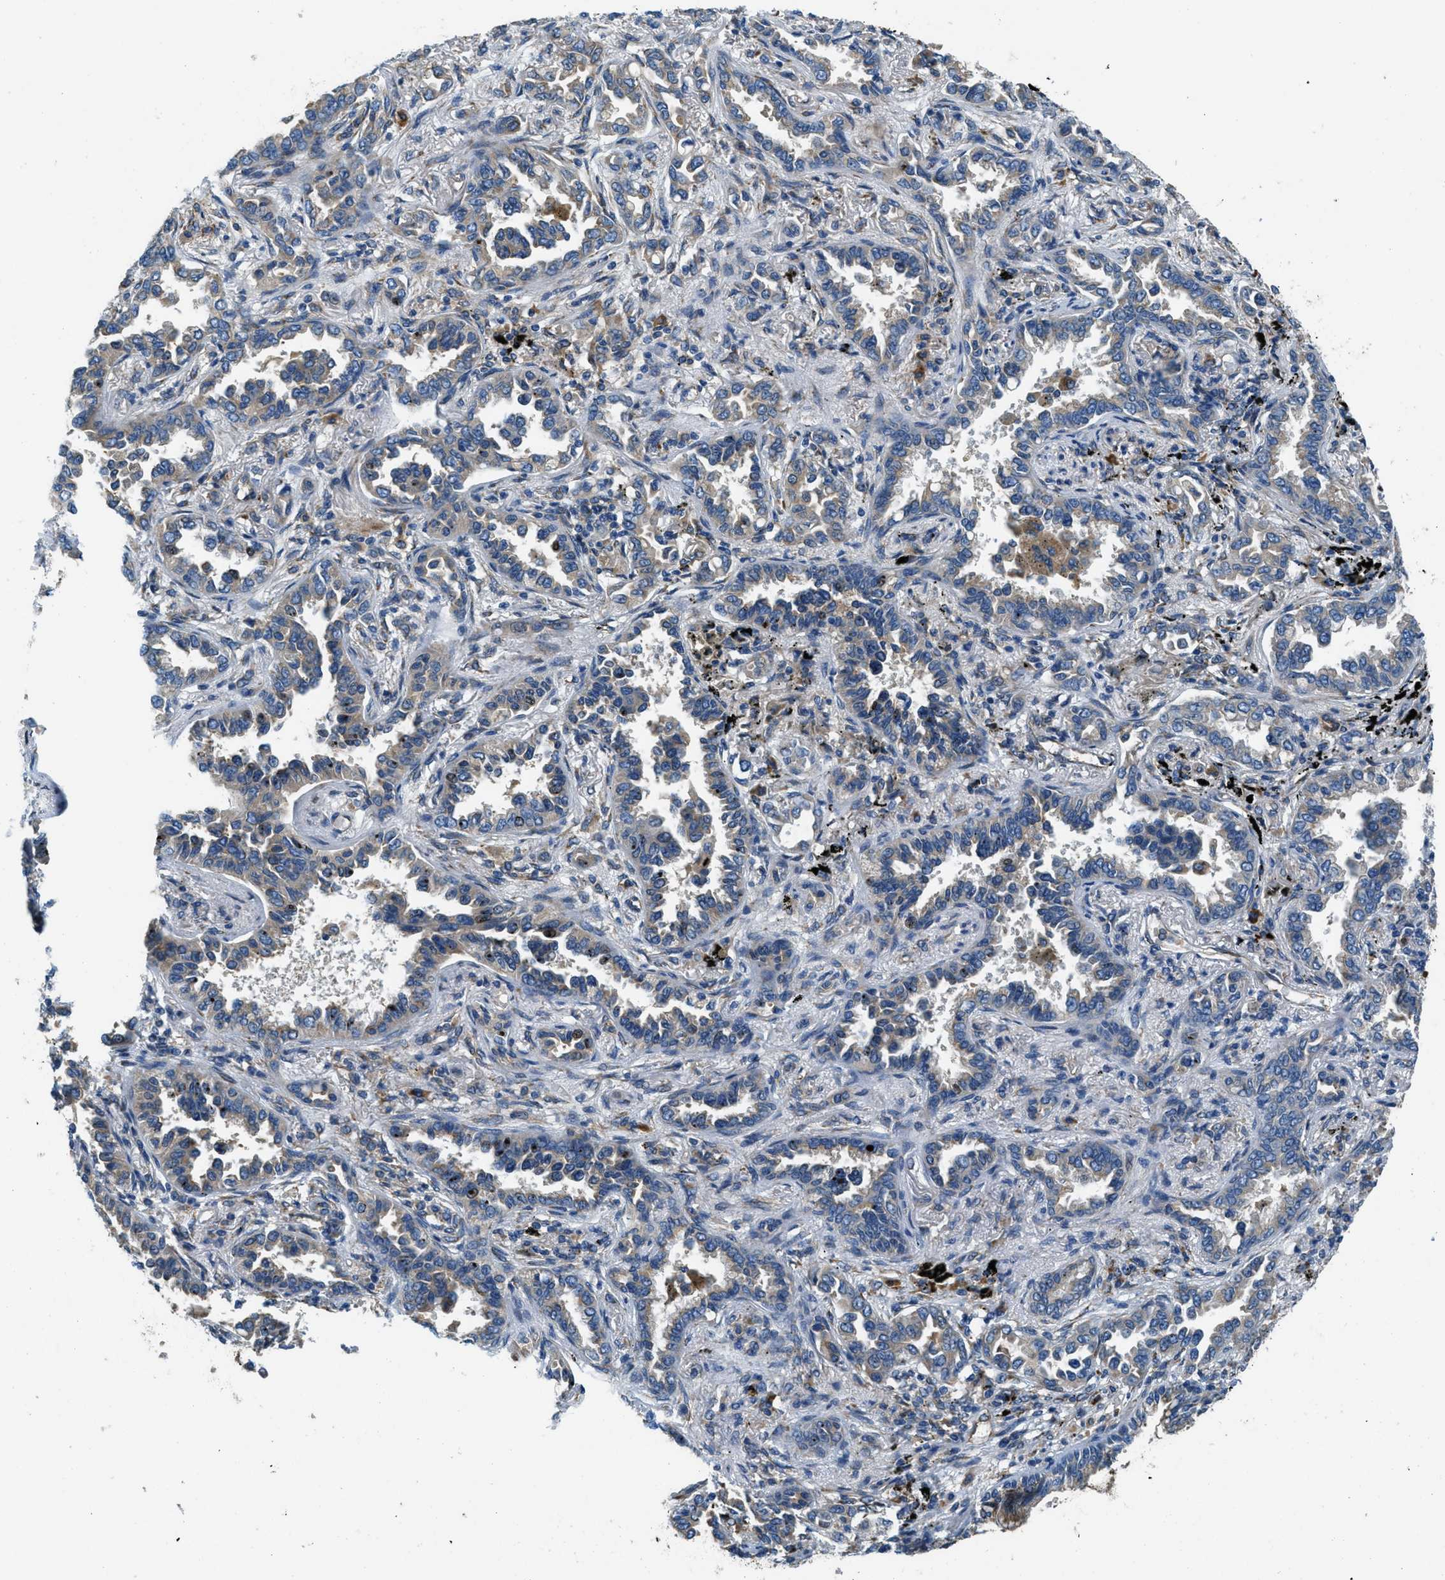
{"staining": {"intensity": "weak", "quantity": "<25%", "location": "cytoplasmic/membranous"}, "tissue": "lung cancer", "cell_type": "Tumor cells", "image_type": "cancer", "snomed": [{"axis": "morphology", "description": "Normal tissue, NOS"}, {"axis": "morphology", "description": "Adenocarcinoma, NOS"}, {"axis": "topography", "description": "Lung"}], "caption": "The micrograph exhibits no significant positivity in tumor cells of lung cancer (adenocarcinoma).", "gene": "GIMAP8", "patient": {"sex": "male", "age": 59}}